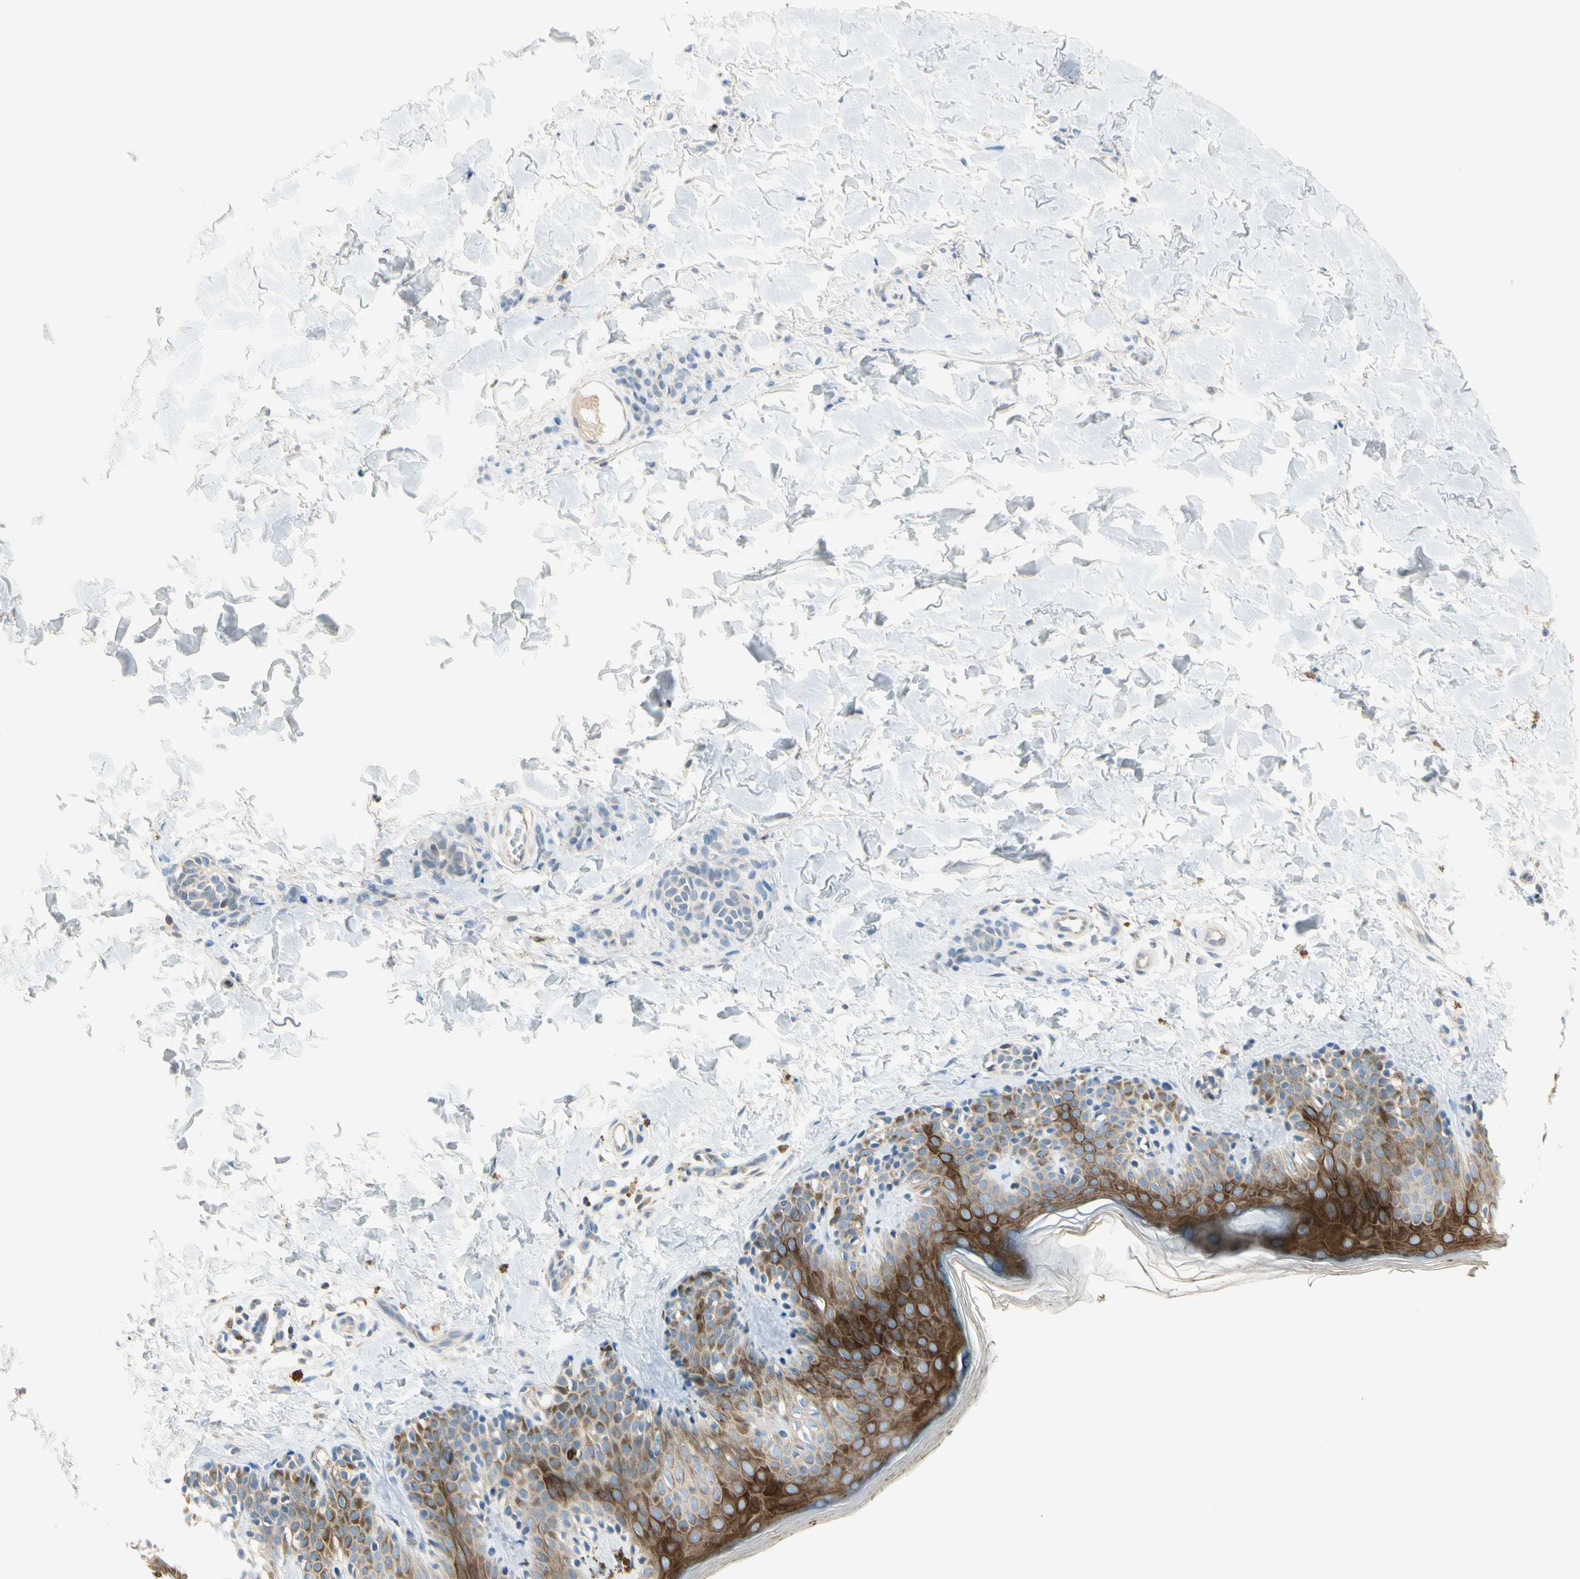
{"staining": {"intensity": "negative", "quantity": "none", "location": "none"}, "tissue": "skin", "cell_type": "Fibroblasts", "image_type": "normal", "snomed": [{"axis": "morphology", "description": "Normal tissue, NOS"}, {"axis": "topography", "description": "Skin"}], "caption": "Immunohistochemistry (IHC) of normal skin demonstrates no staining in fibroblasts. (DAB (3,3'-diaminobenzidine) immunohistochemistry (IHC) with hematoxylin counter stain).", "gene": "ADGRA3", "patient": {"sex": "male", "age": 16}}